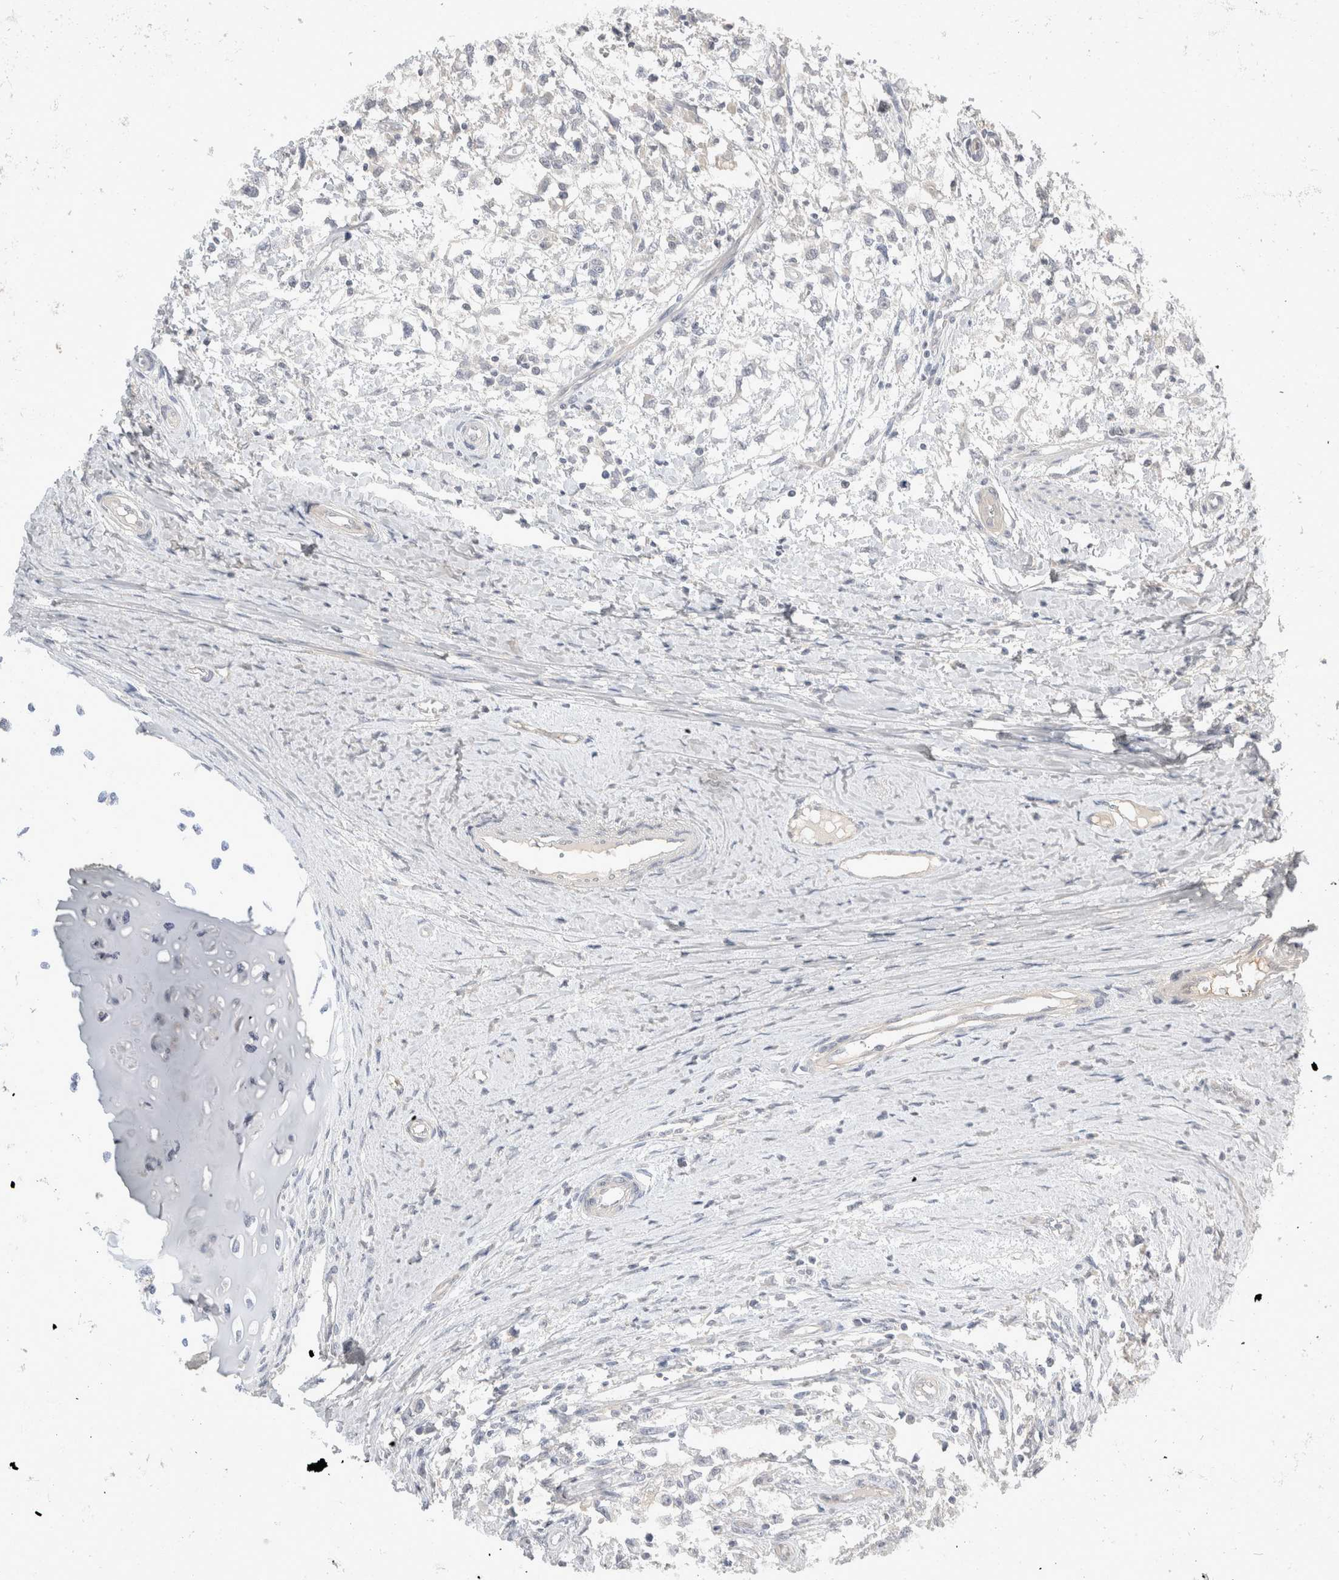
{"staining": {"intensity": "negative", "quantity": "none", "location": "none"}, "tissue": "testis cancer", "cell_type": "Tumor cells", "image_type": "cancer", "snomed": [{"axis": "morphology", "description": "Seminoma, NOS"}, {"axis": "morphology", "description": "Carcinoma, Embryonal, NOS"}, {"axis": "topography", "description": "Testis"}], "caption": "Photomicrograph shows no significant protein expression in tumor cells of testis cancer (embryonal carcinoma).", "gene": "TOM1L2", "patient": {"sex": "male", "age": 51}}